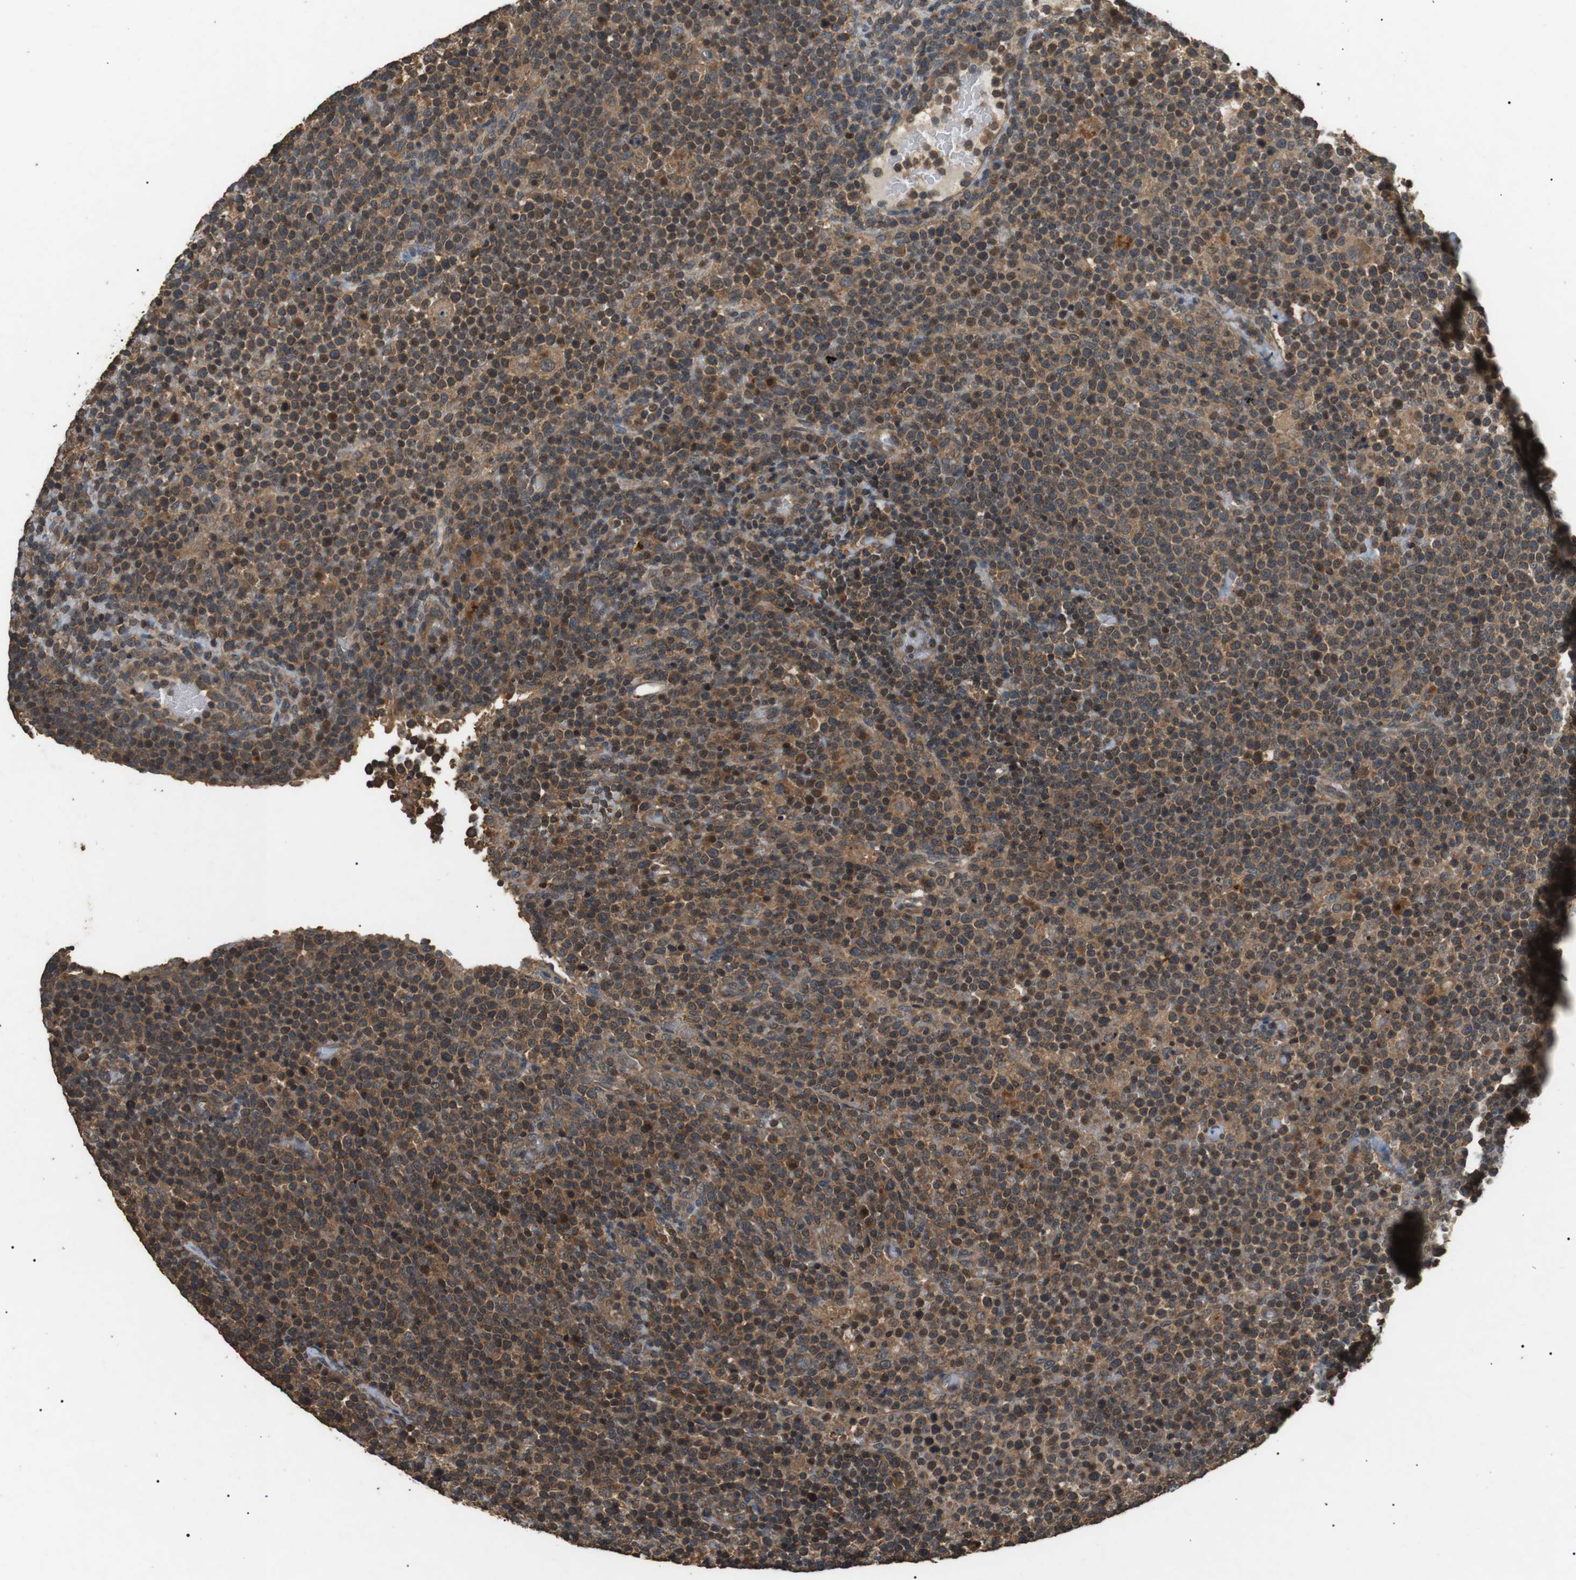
{"staining": {"intensity": "moderate", "quantity": ">75%", "location": "cytoplasmic/membranous"}, "tissue": "lymphoma", "cell_type": "Tumor cells", "image_type": "cancer", "snomed": [{"axis": "morphology", "description": "Malignant lymphoma, non-Hodgkin's type, High grade"}, {"axis": "topography", "description": "Lymph node"}], "caption": "Malignant lymphoma, non-Hodgkin's type (high-grade) tissue shows moderate cytoplasmic/membranous staining in about >75% of tumor cells, visualized by immunohistochemistry.", "gene": "TBC1D15", "patient": {"sex": "male", "age": 61}}